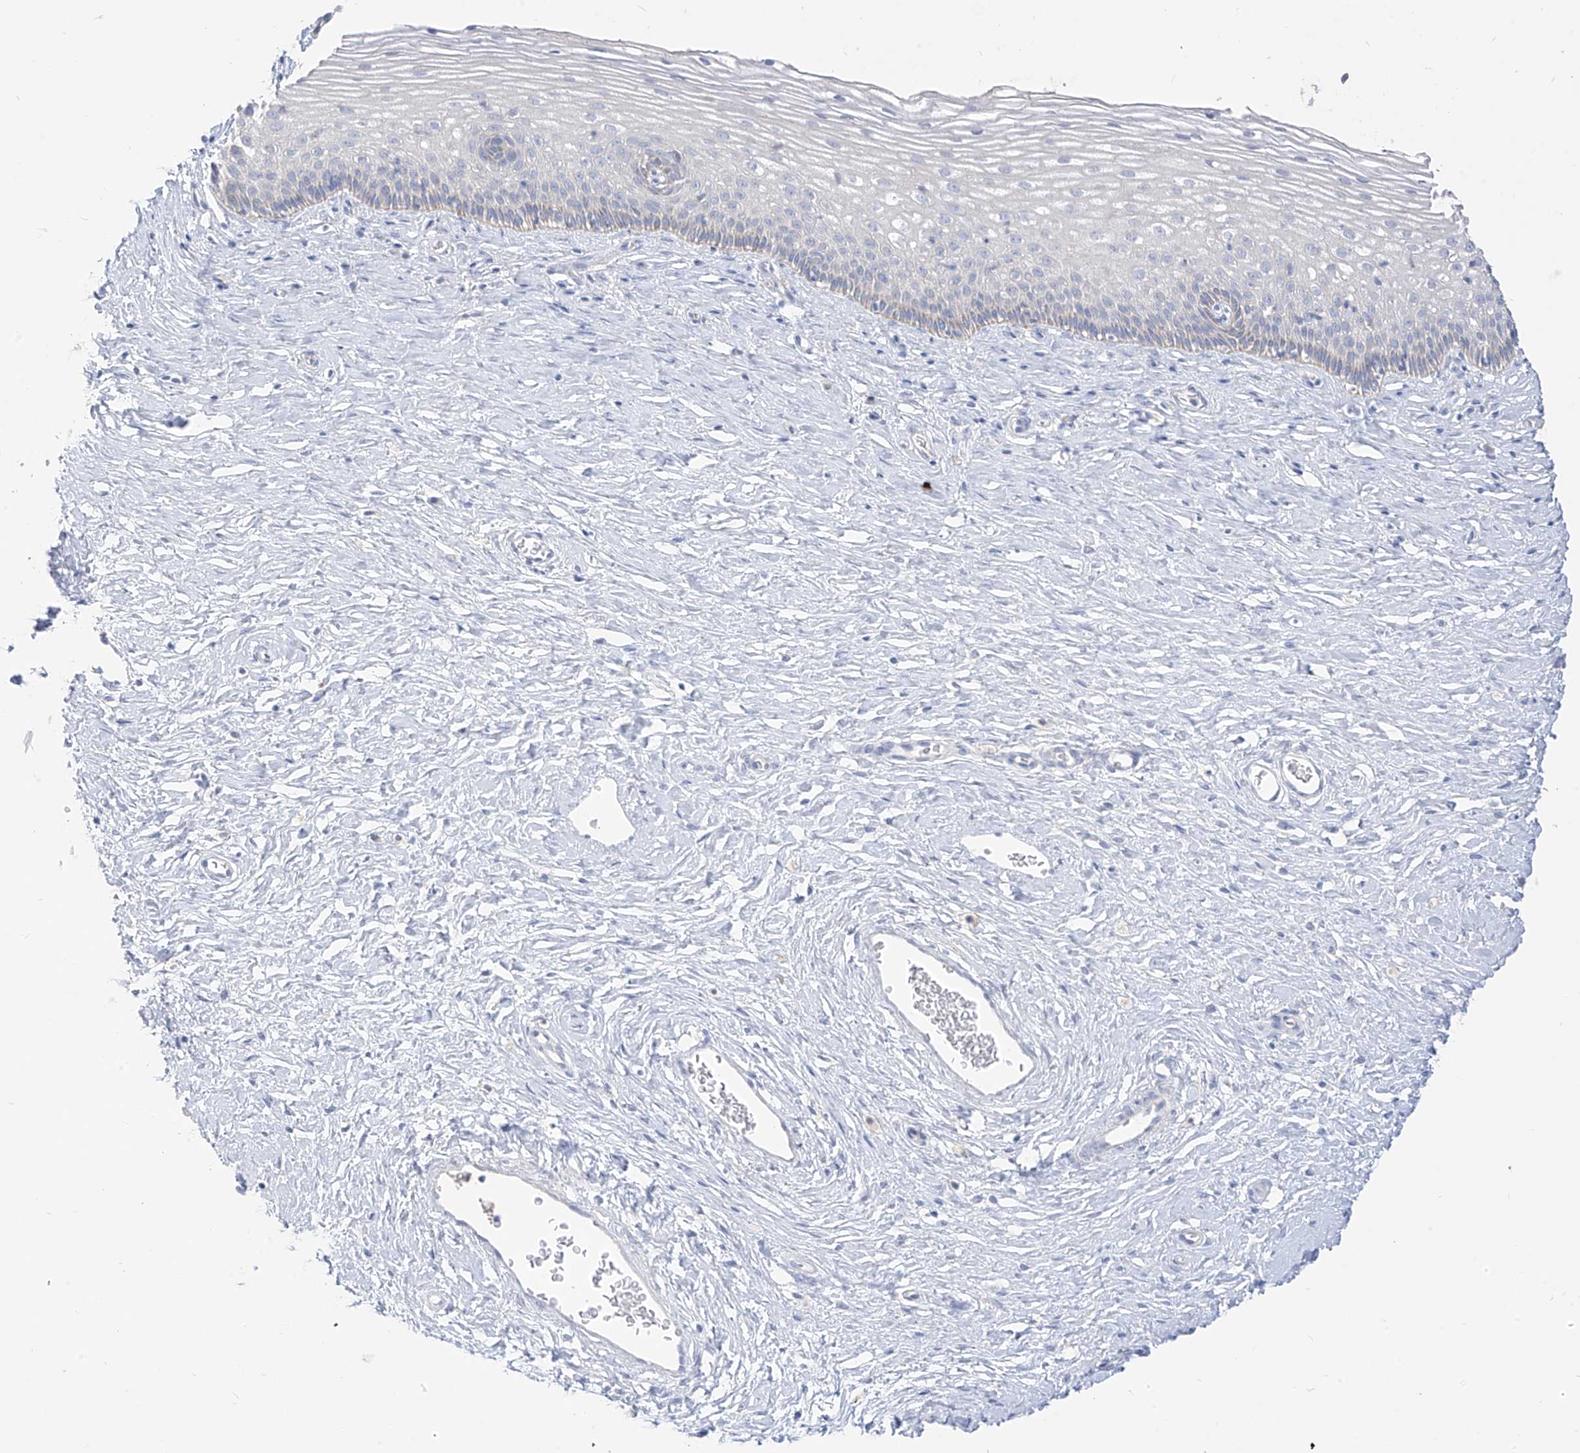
{"staining": {"intensity": "negative", "quantity": "none", "location": "none"}, "tissue": "cervix", "cell_type": "Glandular cells", "image_type": "normal", "snomed": [{"axis": "morphology", "description": "Normal tissue, NOS"}, {"axis": "topography", "description": "Cervix"}], "caption": "Immunohistochemistry (IHC) histopathology image of normal cervix stained for a protein (brown), which shows no expression in glandular cells.", "gene": "ARHGEF40", "patient": {"sex": "female", "age": 33}}